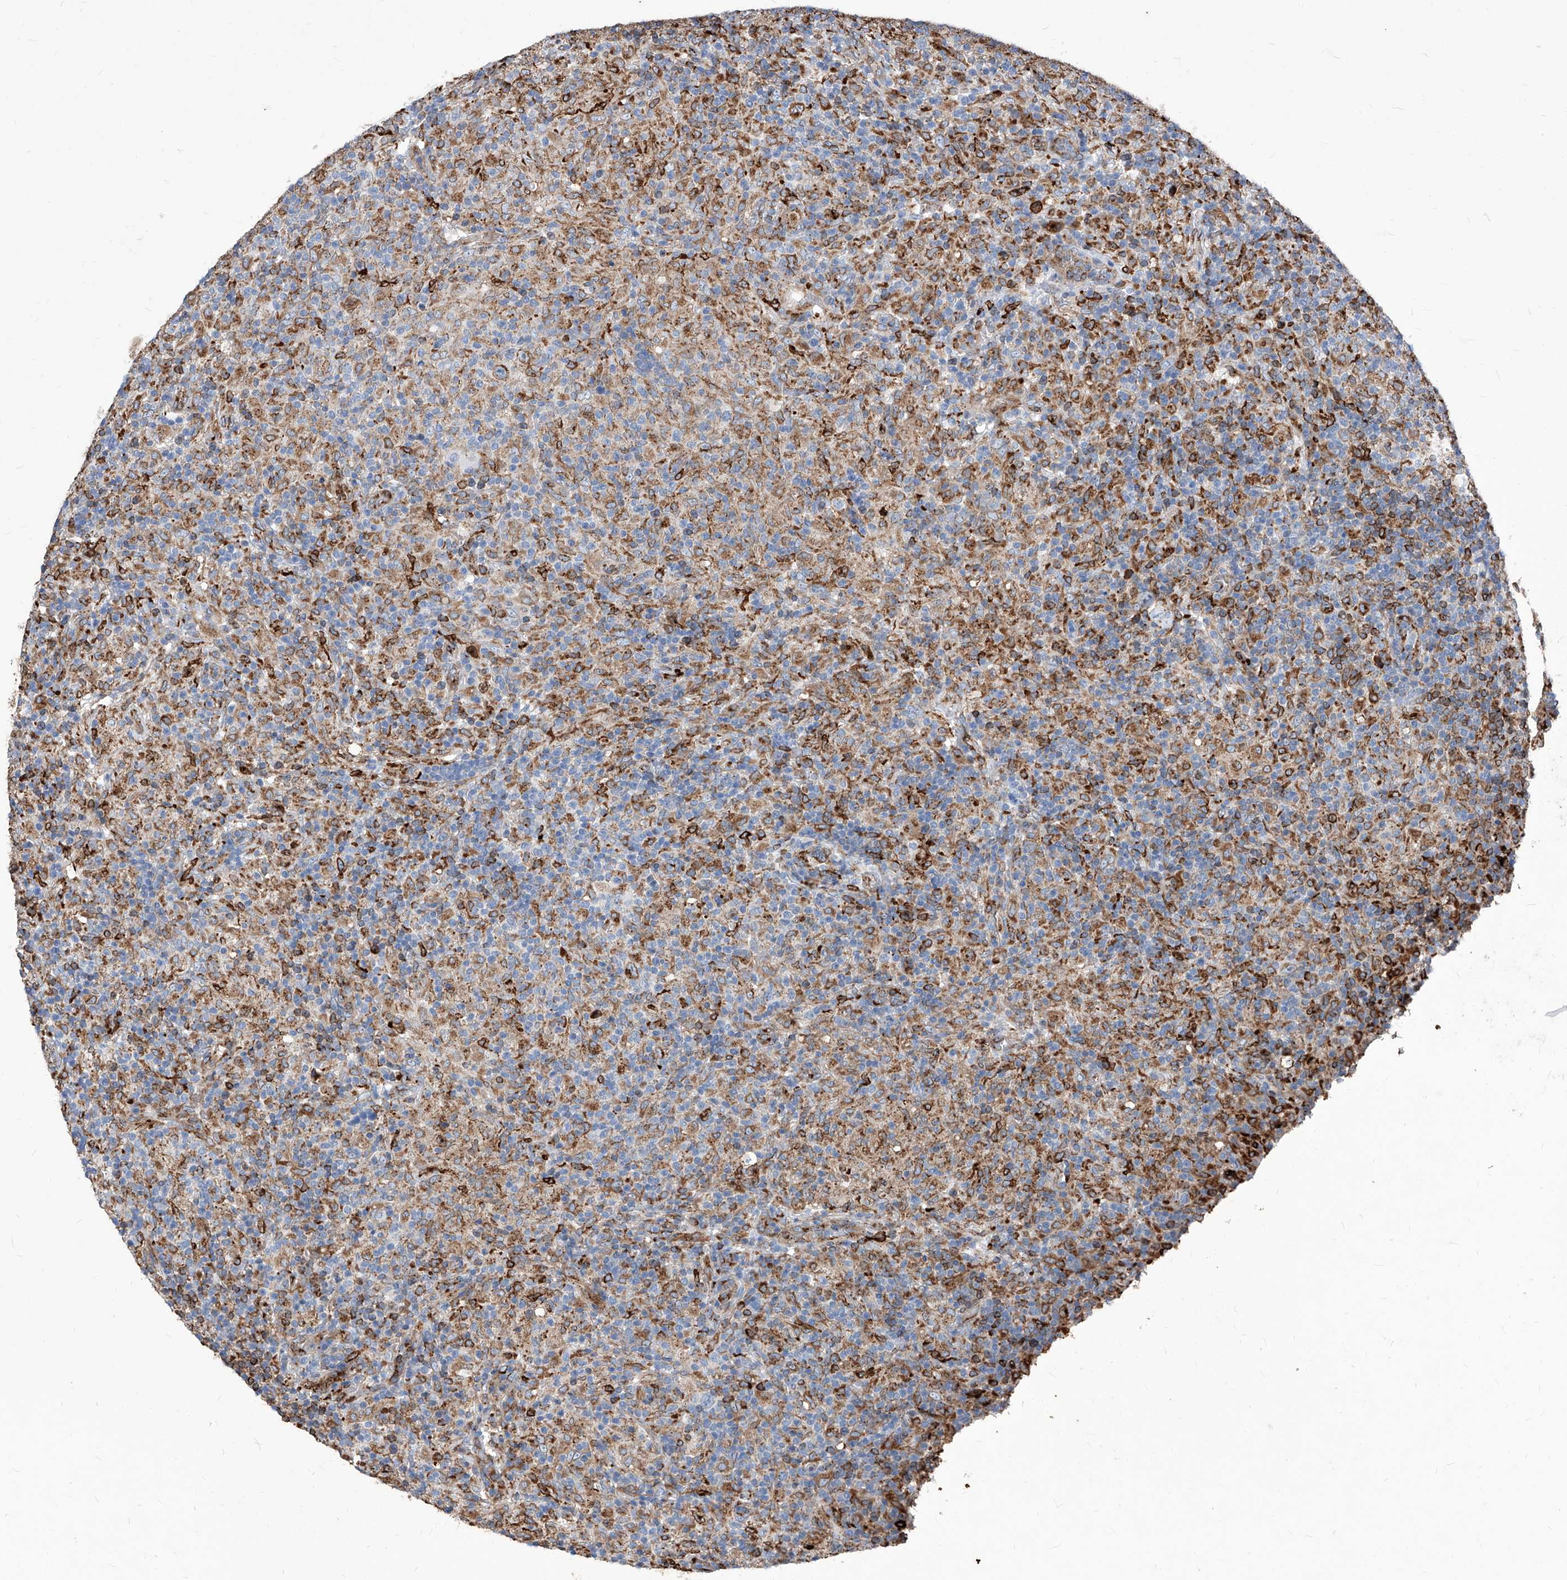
{"staining": {"intensity": "strong", "quantity": ">75%", "location": "cytoplasmic/membranous"}, "tissue": "lymphoma", "cell_type": "Tumor cells", "image_type": "cancer", "snomed": [{"axis": "morphology", "description": "Hodgkin's disease, NOS"}, {"axis": "topography", "description": "Lymph node"}], "caption": "This is a histology image of IHC staining of Hodgkin's disease, which shows strong expression in the cytoplasmic/membranous of tumor cells.", "gene": "UBOX5", "patient": {"sex": "male", "age": 70}}